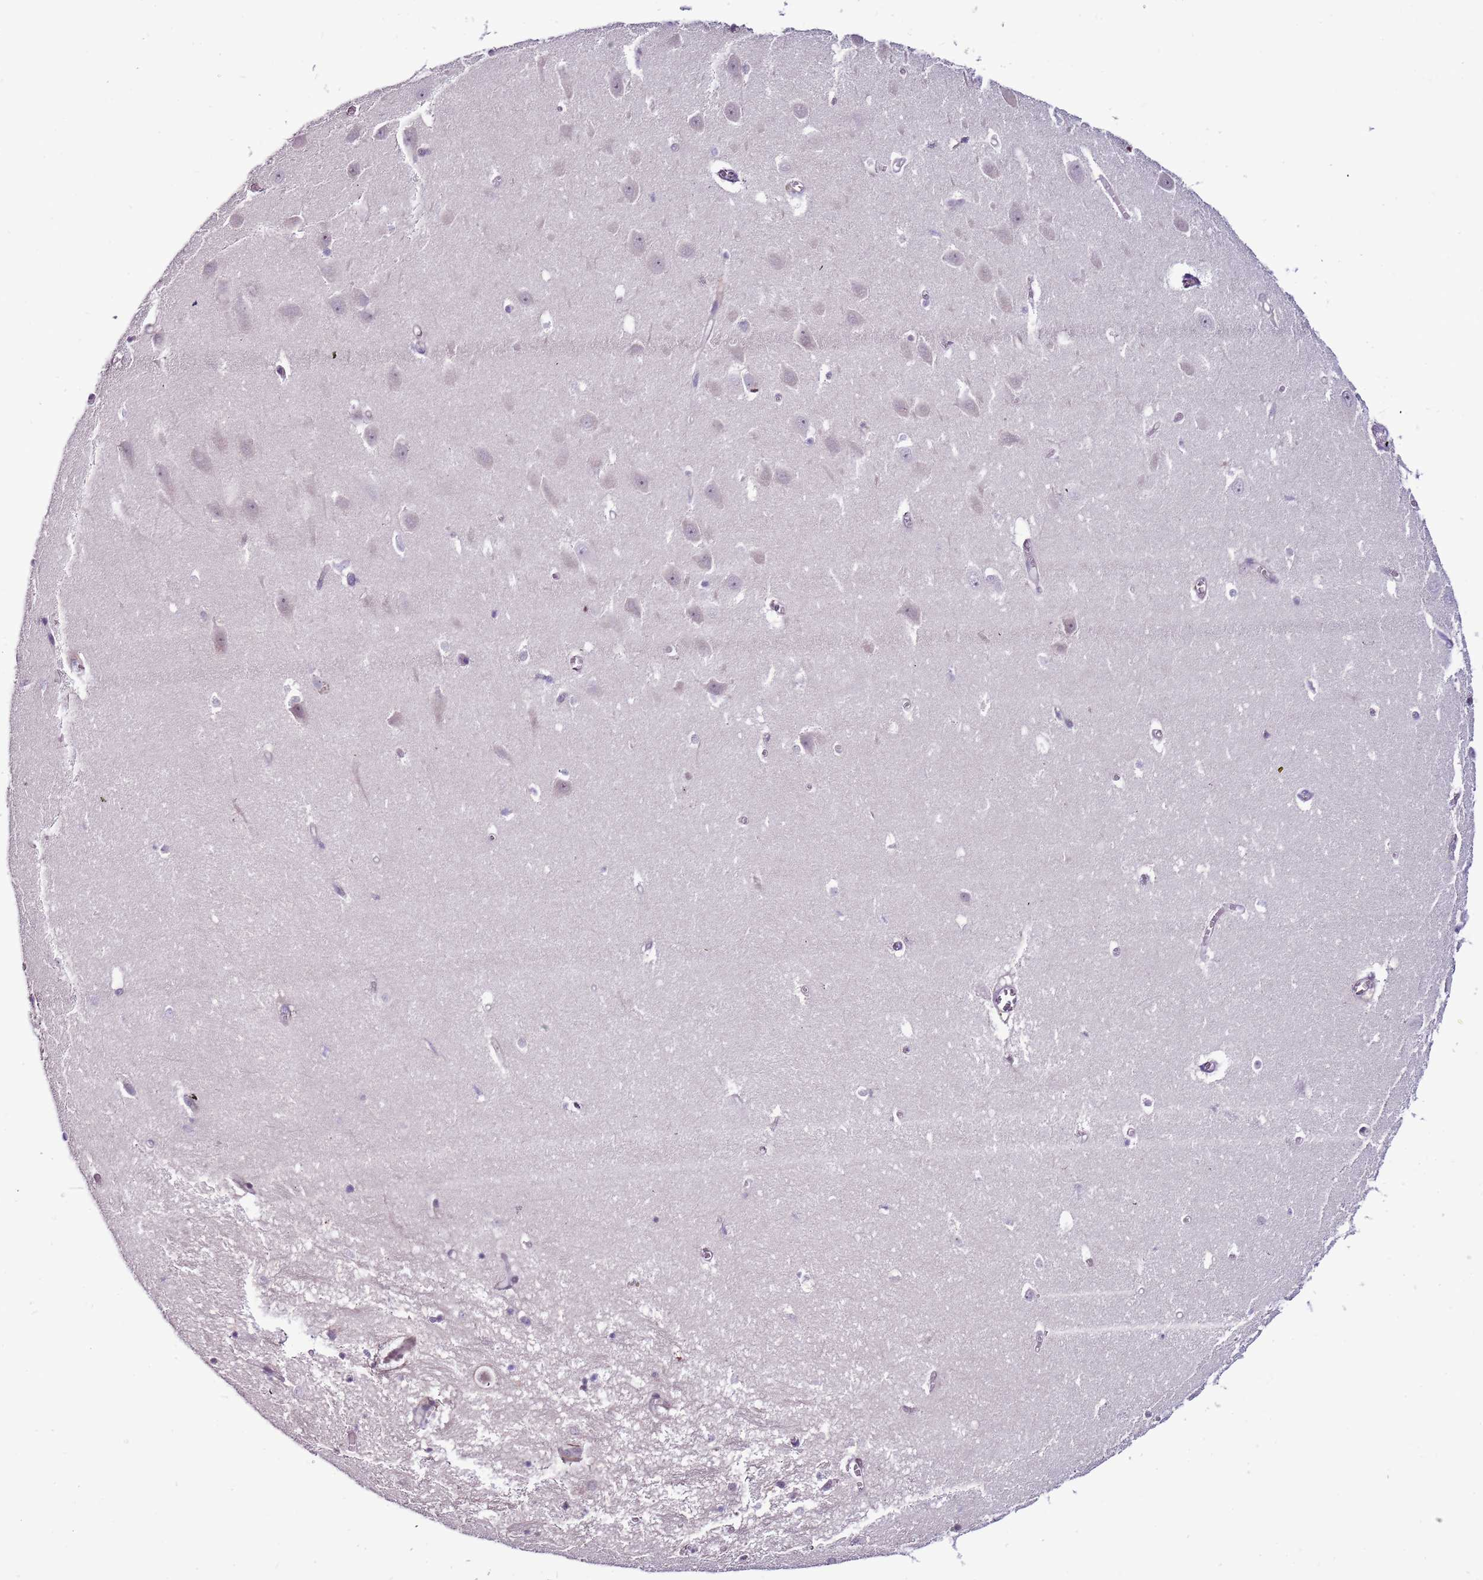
{"staining": {"intensity": "negative", "quantity": "none", "location": "none"}, "tissue": "hippocampus", "cell_type": "Glial cells", "image_type": "normal", "snomed": [{"axis": "morphology", "description": "Normal tissue, NOS"}, {"axis": "topography", "description": "Hippocampus"}], "caption": "DAB immunohistochemical staining of normal human hippocampus reveals no significant expression in glial cells.", "gene": "NKX2", "patient": {"sex": "female", "age": 64}}